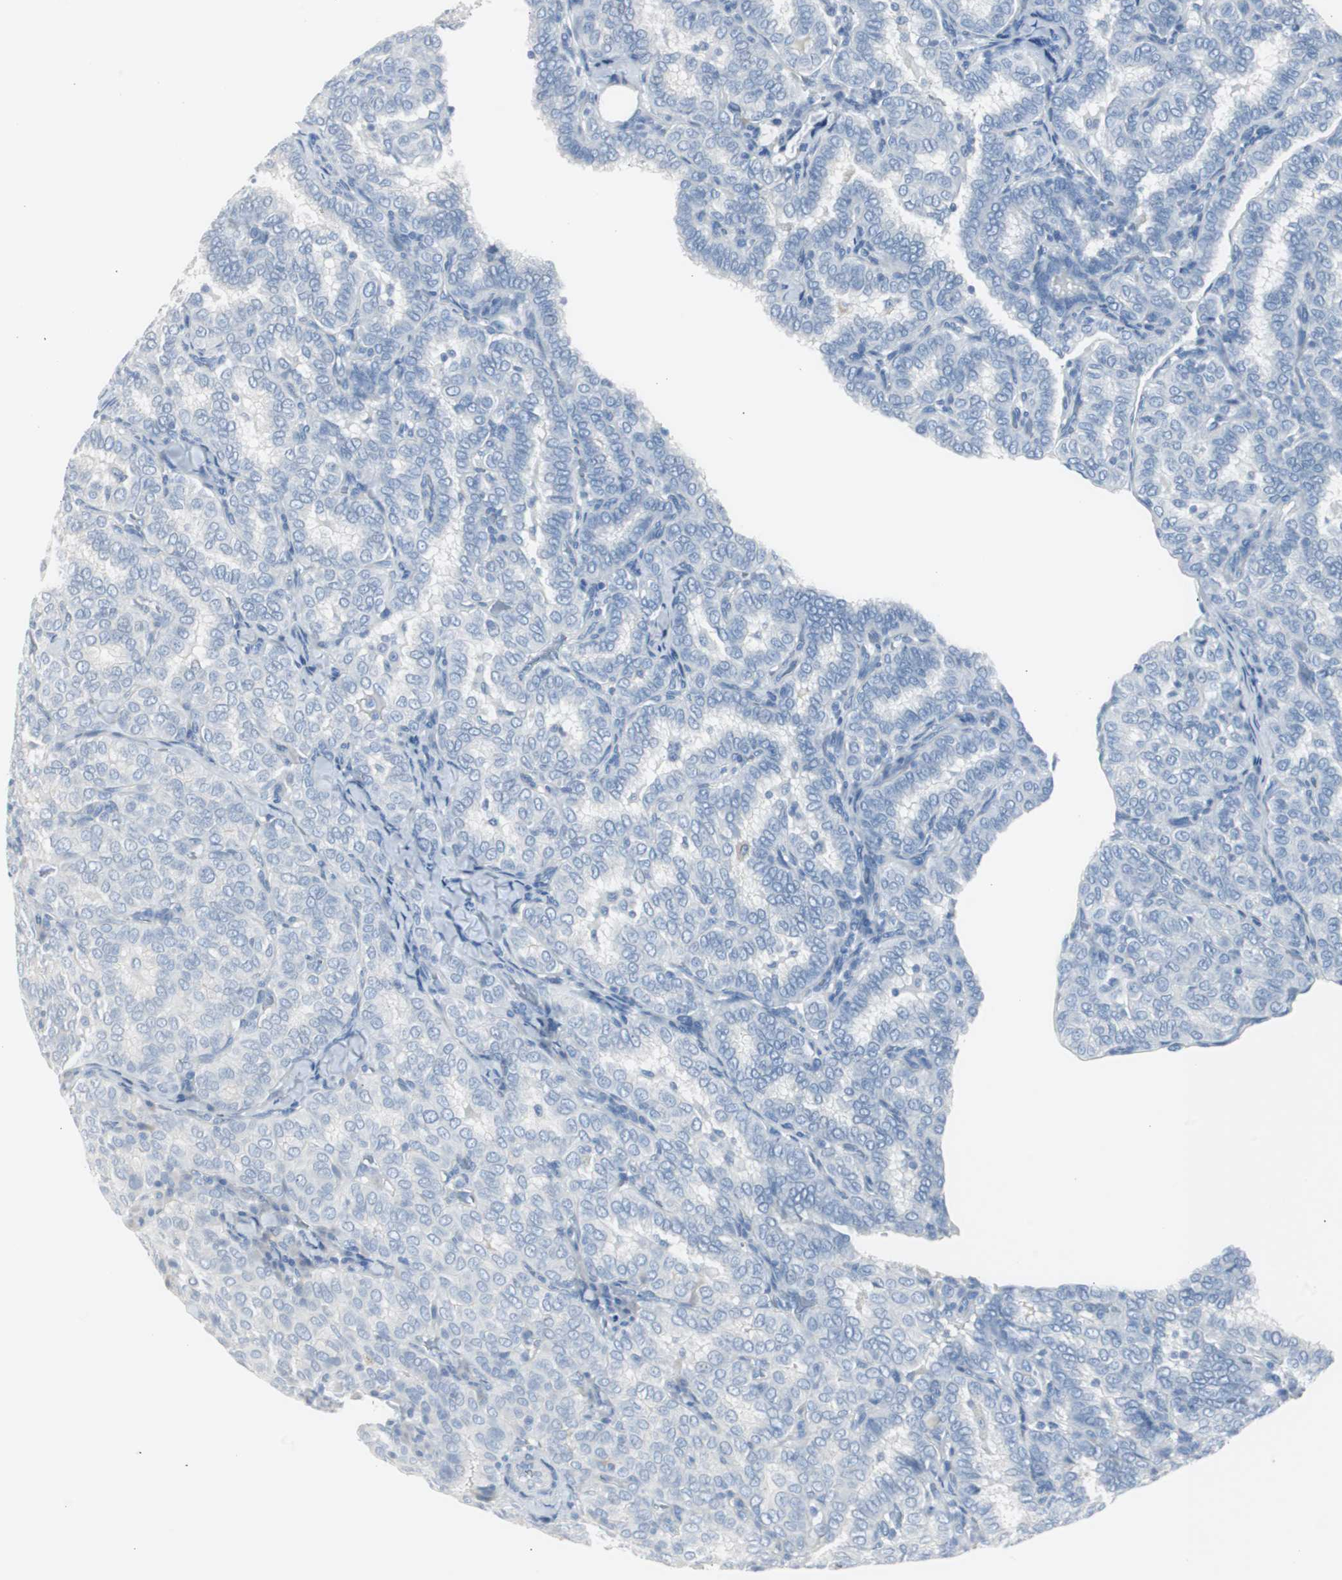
{"staining": {"intensity": "negative", "quantity": "none", "location": "none"}, "tissue": "thyroid cancer", "cell_type": "Tumor cells", "image_type": "cancer", "snomed": [{"axis": "morphology", "description": "Papillary adenocarcinoma, NOS"}, {"axis": "topography", "description": "Thyroid gland"}], "caption": "The immunohistochemistry micrograph has no significant positivity in tumor cells of thyroid cancer (papillary adenocarcinoma) tissue.", "gene": "S100A7", "patient": {"sex": "female", "age": 30}}